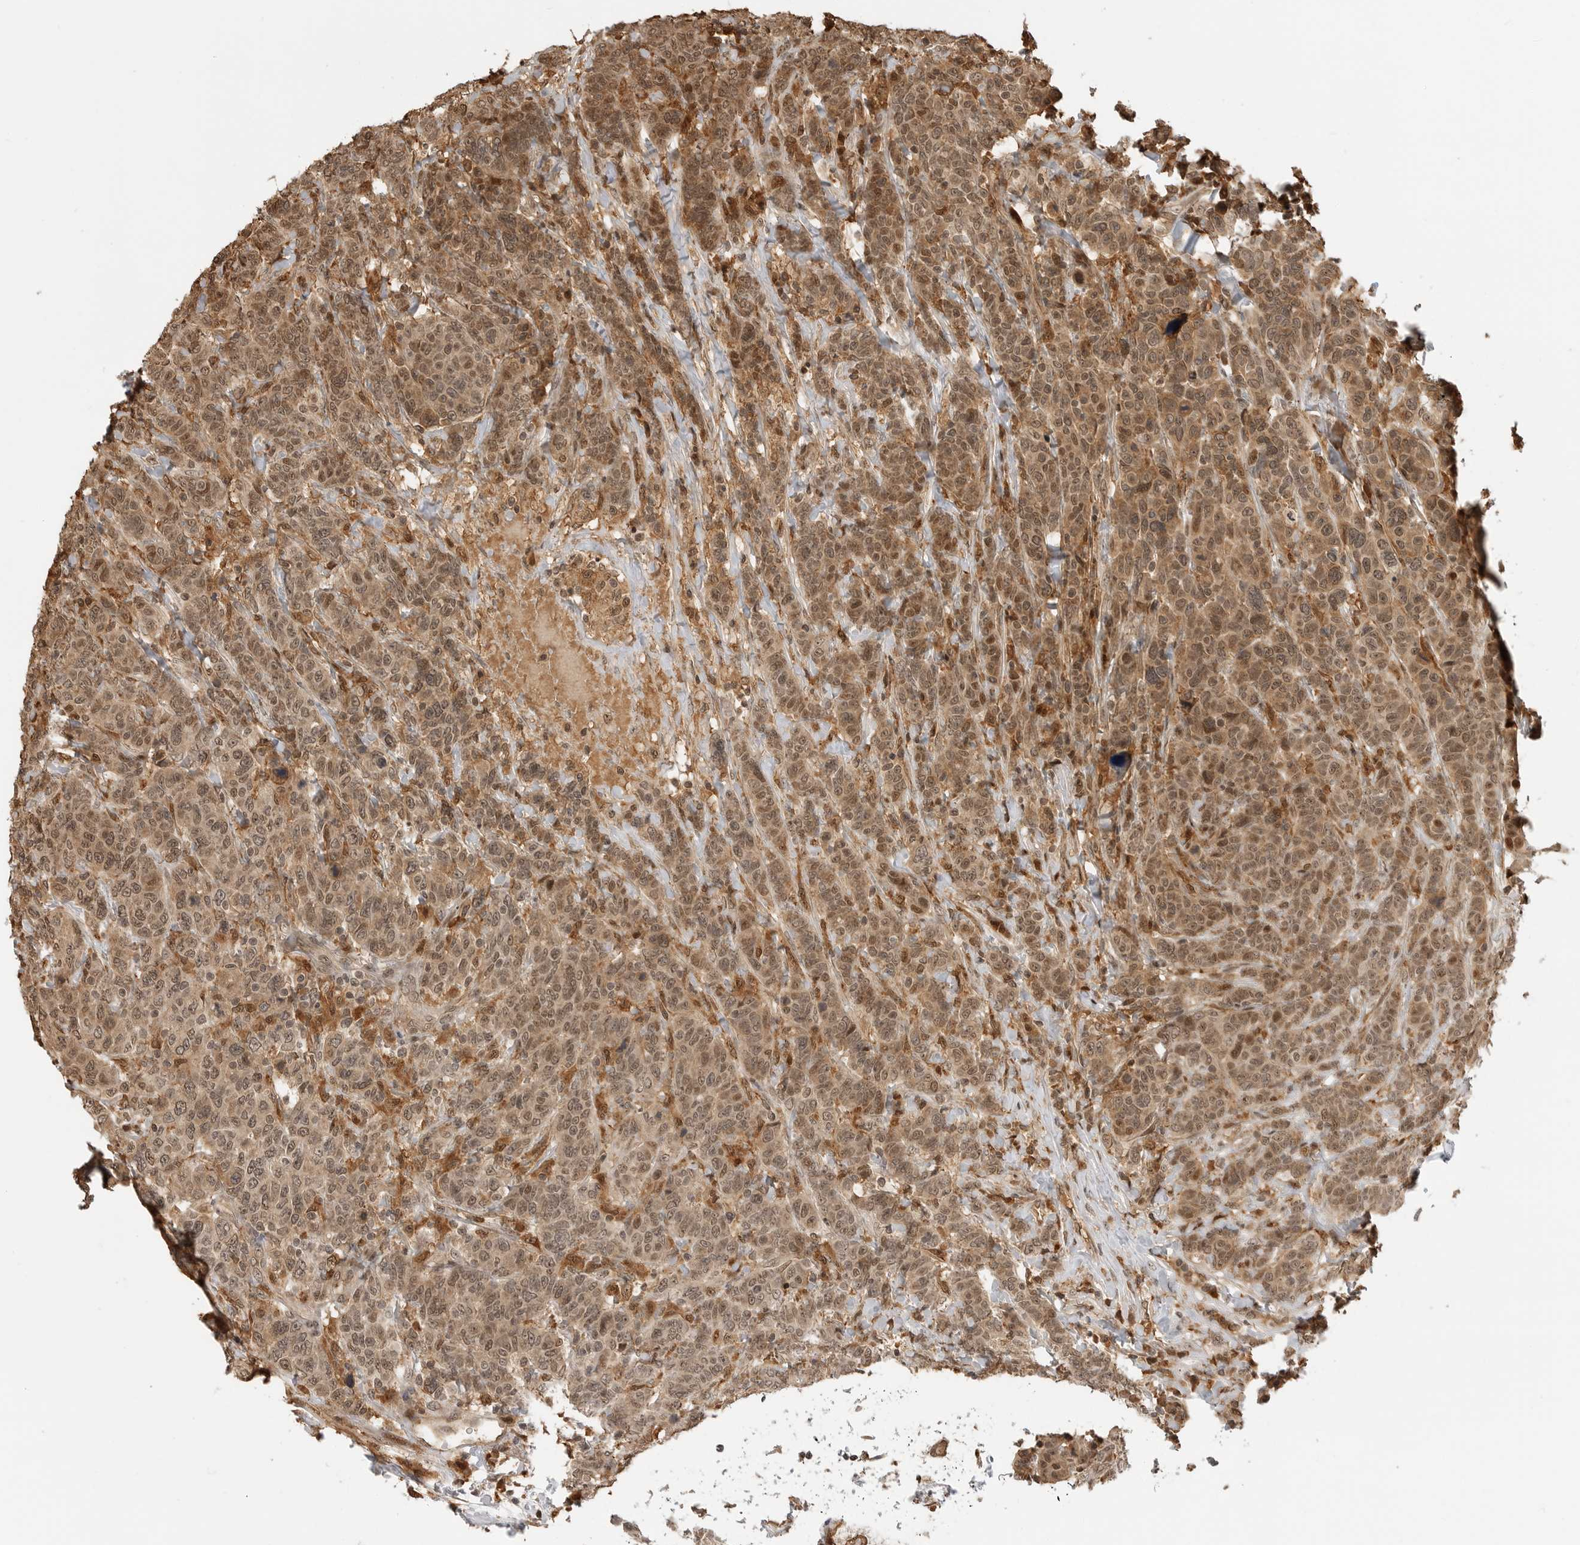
{"staining": {"intensity": "moderate", "quantity": ">75%", "location": "cytoplasmic/membranous,nuclear"}, "tissue": "breast cancer", "cell_type": "Tumor cells", "image_type": "cancer", "snomed": [{"axis": "morphology", "description": "Duct carcinoma"}, {"axis": "topography", "description": "Breast"}], "caption": "Protein analysis of breast cancer (invasive ductal carcinoma) tissue displays moderate cytoplasmic/membranous and nuclear staining in approximately >75% of tumor cells.", "gene": "BMP2K", "patient": {"sex": "female", "age": 37}}